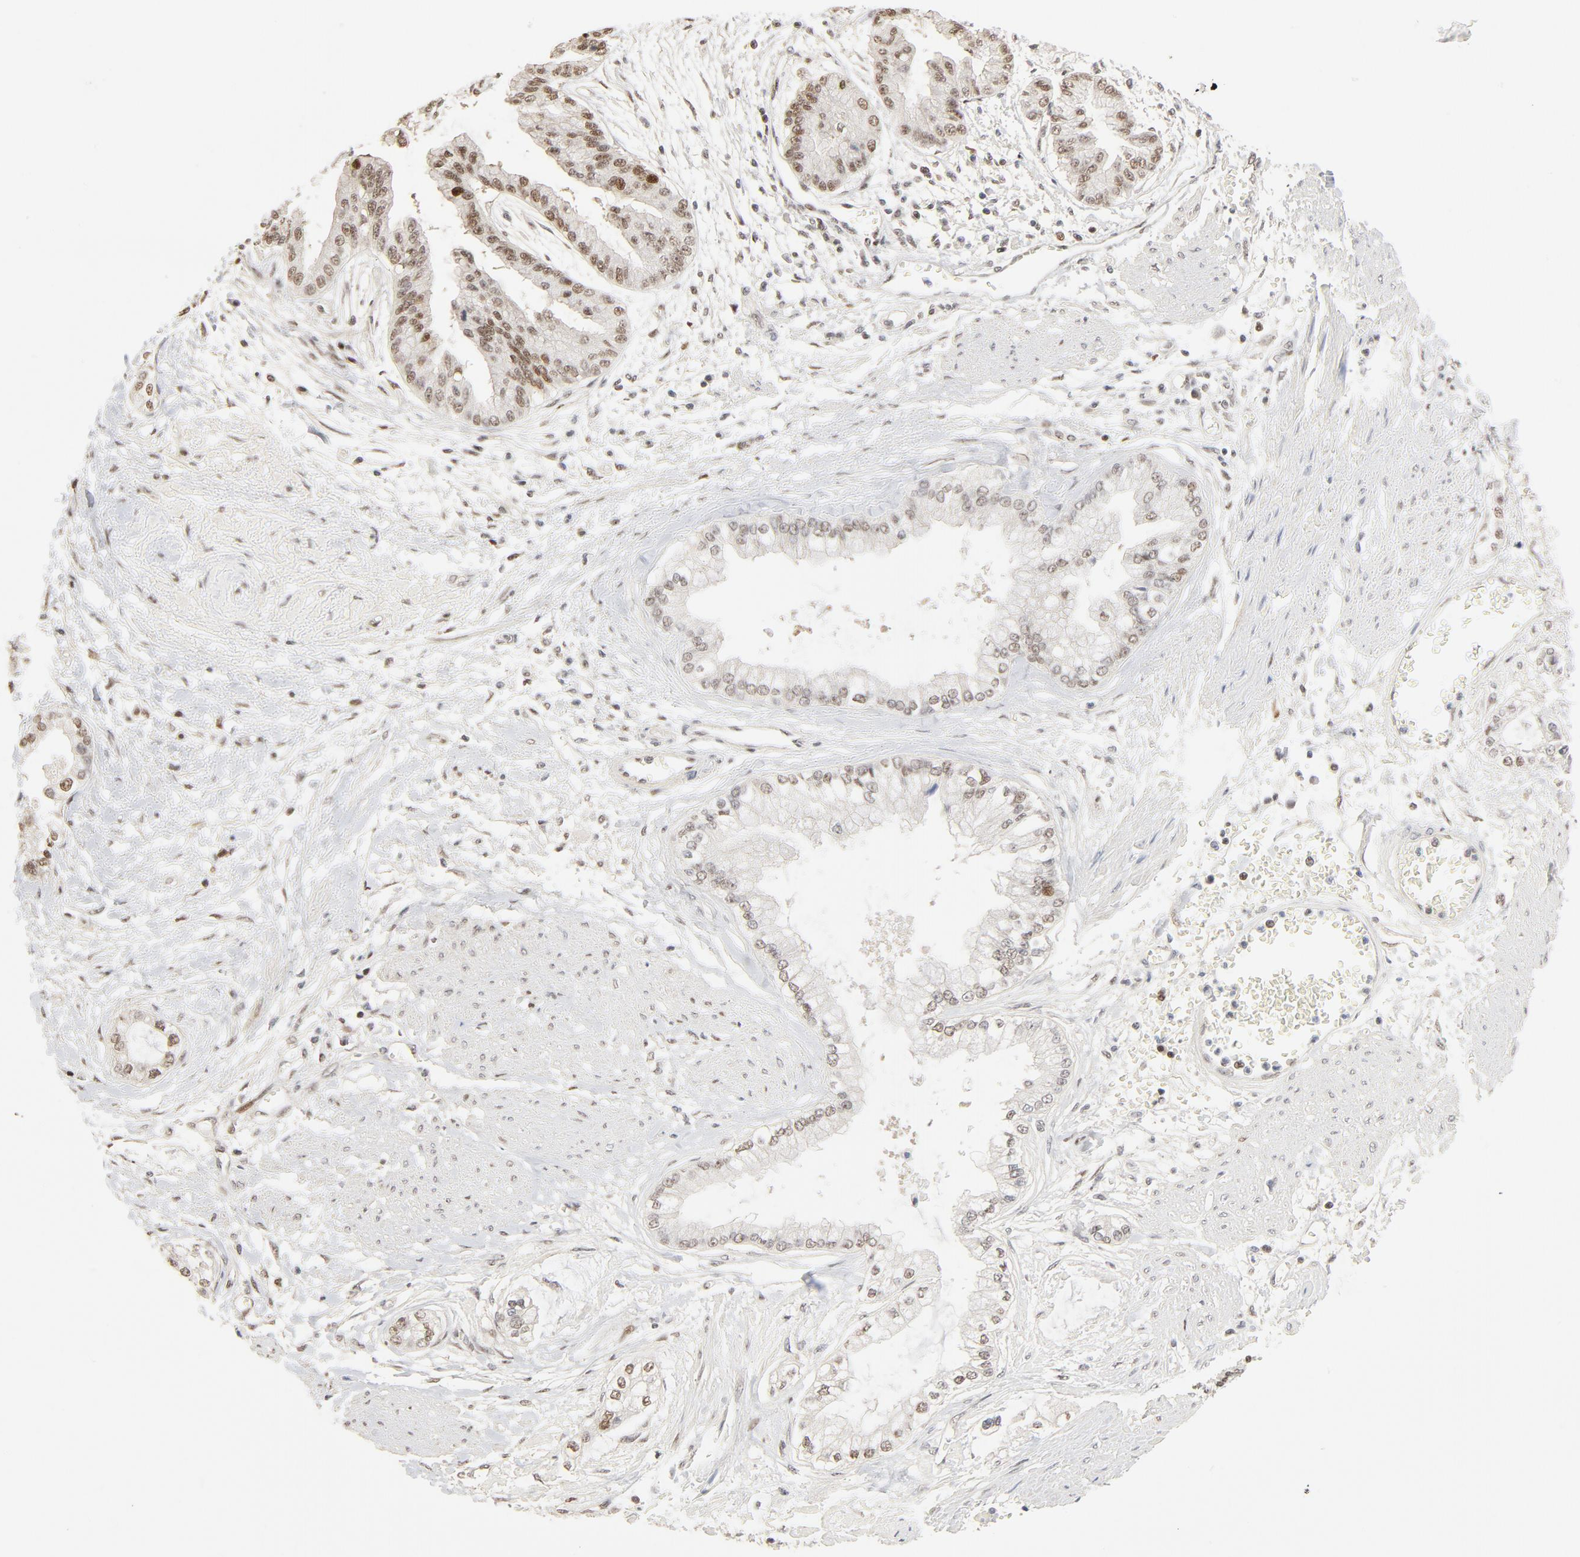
{"staining": {"intensity": "moderate", "quantity": ">75%", "location": "nuclear"}, "tissue": "liver cancer", "cell_type": "Tumor cells", "image_type": "cancer", "snomed": [{"axis": "morphology", "description": "Cholangiocarcinoma"}, {"axis": "topography", "description": "Liver"}], "caption": "A photomicrograph of human cholangiocarcinoma (liver) stained for a protein reveals moderate nuclear brown staining in tumor cells.", "gene": "GTF2I", "patient": {"sex": "female", "age": 79}}